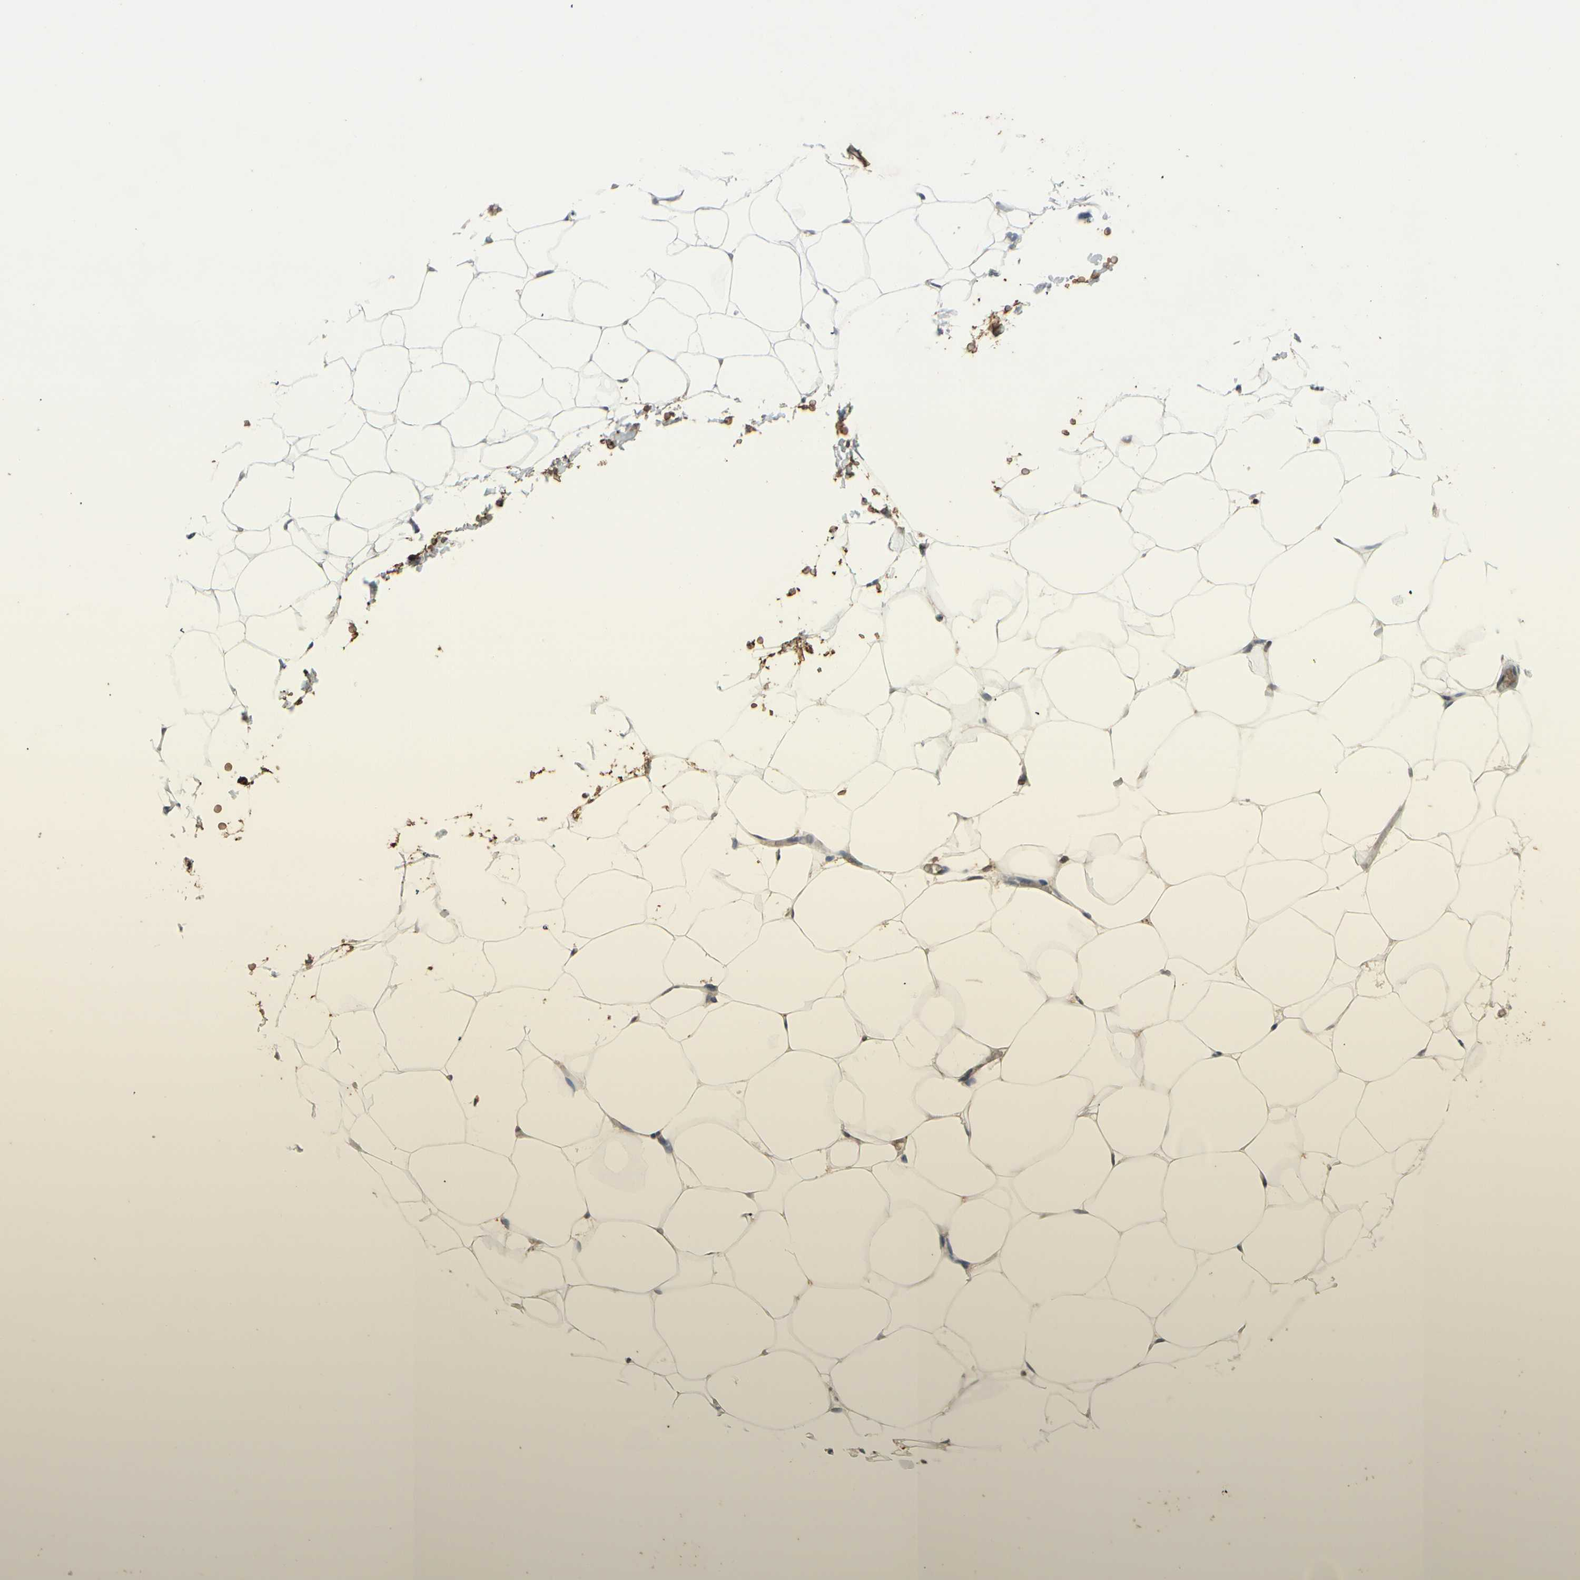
{"staining": {"intensity": "weak", "quantity": ">75%", "location": "cytoplasmic/membranous"}, "tissue": "adipose tissue", "cell_type": "Adipocytes", "image_type": "normal", "snomed": [{"axis": "morphology", "description": "Normal tissue, NOS"}, {"axis": "topography", "description": "Breast"}, {"axis": "topography", "description": "Adipose tissue"}], "caption": "Immunohistochemistry (IHC) of benign adipose tissue demonstrates low levels of weak cytoplasmic/membranous staining in about >75% of adipocytes. The staining was performed using DAB (3,3'-diaminobenzidine), with brown indicating positive protein expression. Nuclei are stained blue with hematoxylin.", "gene": "GYPC", "patient": {"sex": "female", "age": 25}}